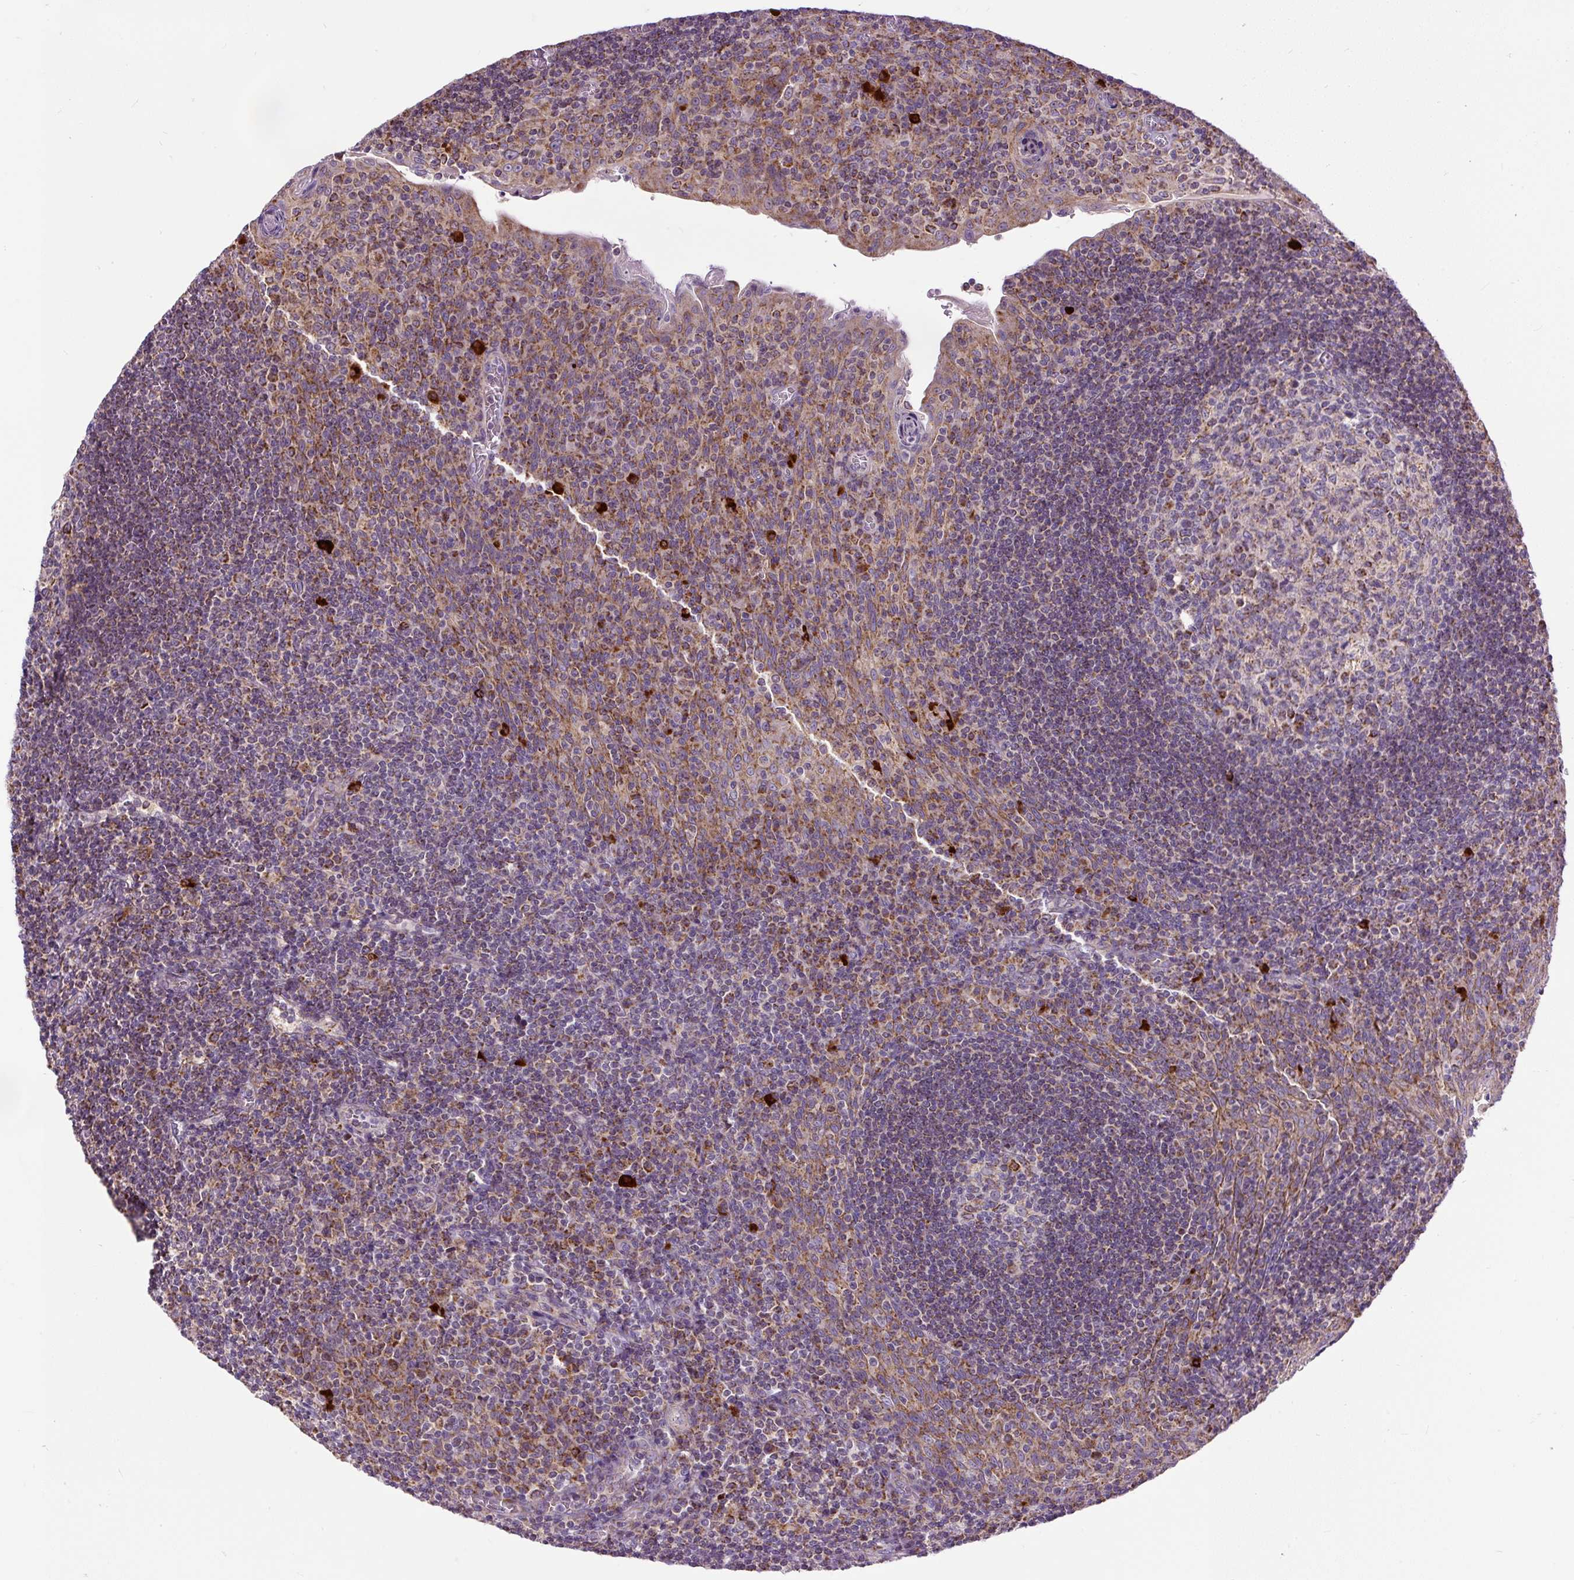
{"staining": {"intensity": "moderate", "quantity": "25%-75%", "location": "cytoplasmic/membranous"}, "tissue": "tonsil", "cell_type": "Germinal center cells", "image_type": "normal", "snomed": [{"axis": "morphology", "description": "Normal tissue, NOS"}, {"axis": "topography", "description": "Tonsil"}], "caption": "Germinal center cells demonstrate medium levels of moderate cytoplasmic/membranous staining in approximately 25%-75% of cells in benign tonsil. Ihc stains the protein in brown and the nuclei are stained blue.", "gene": "TM2D3", "patient": {"sex": "male", "age": 17}}